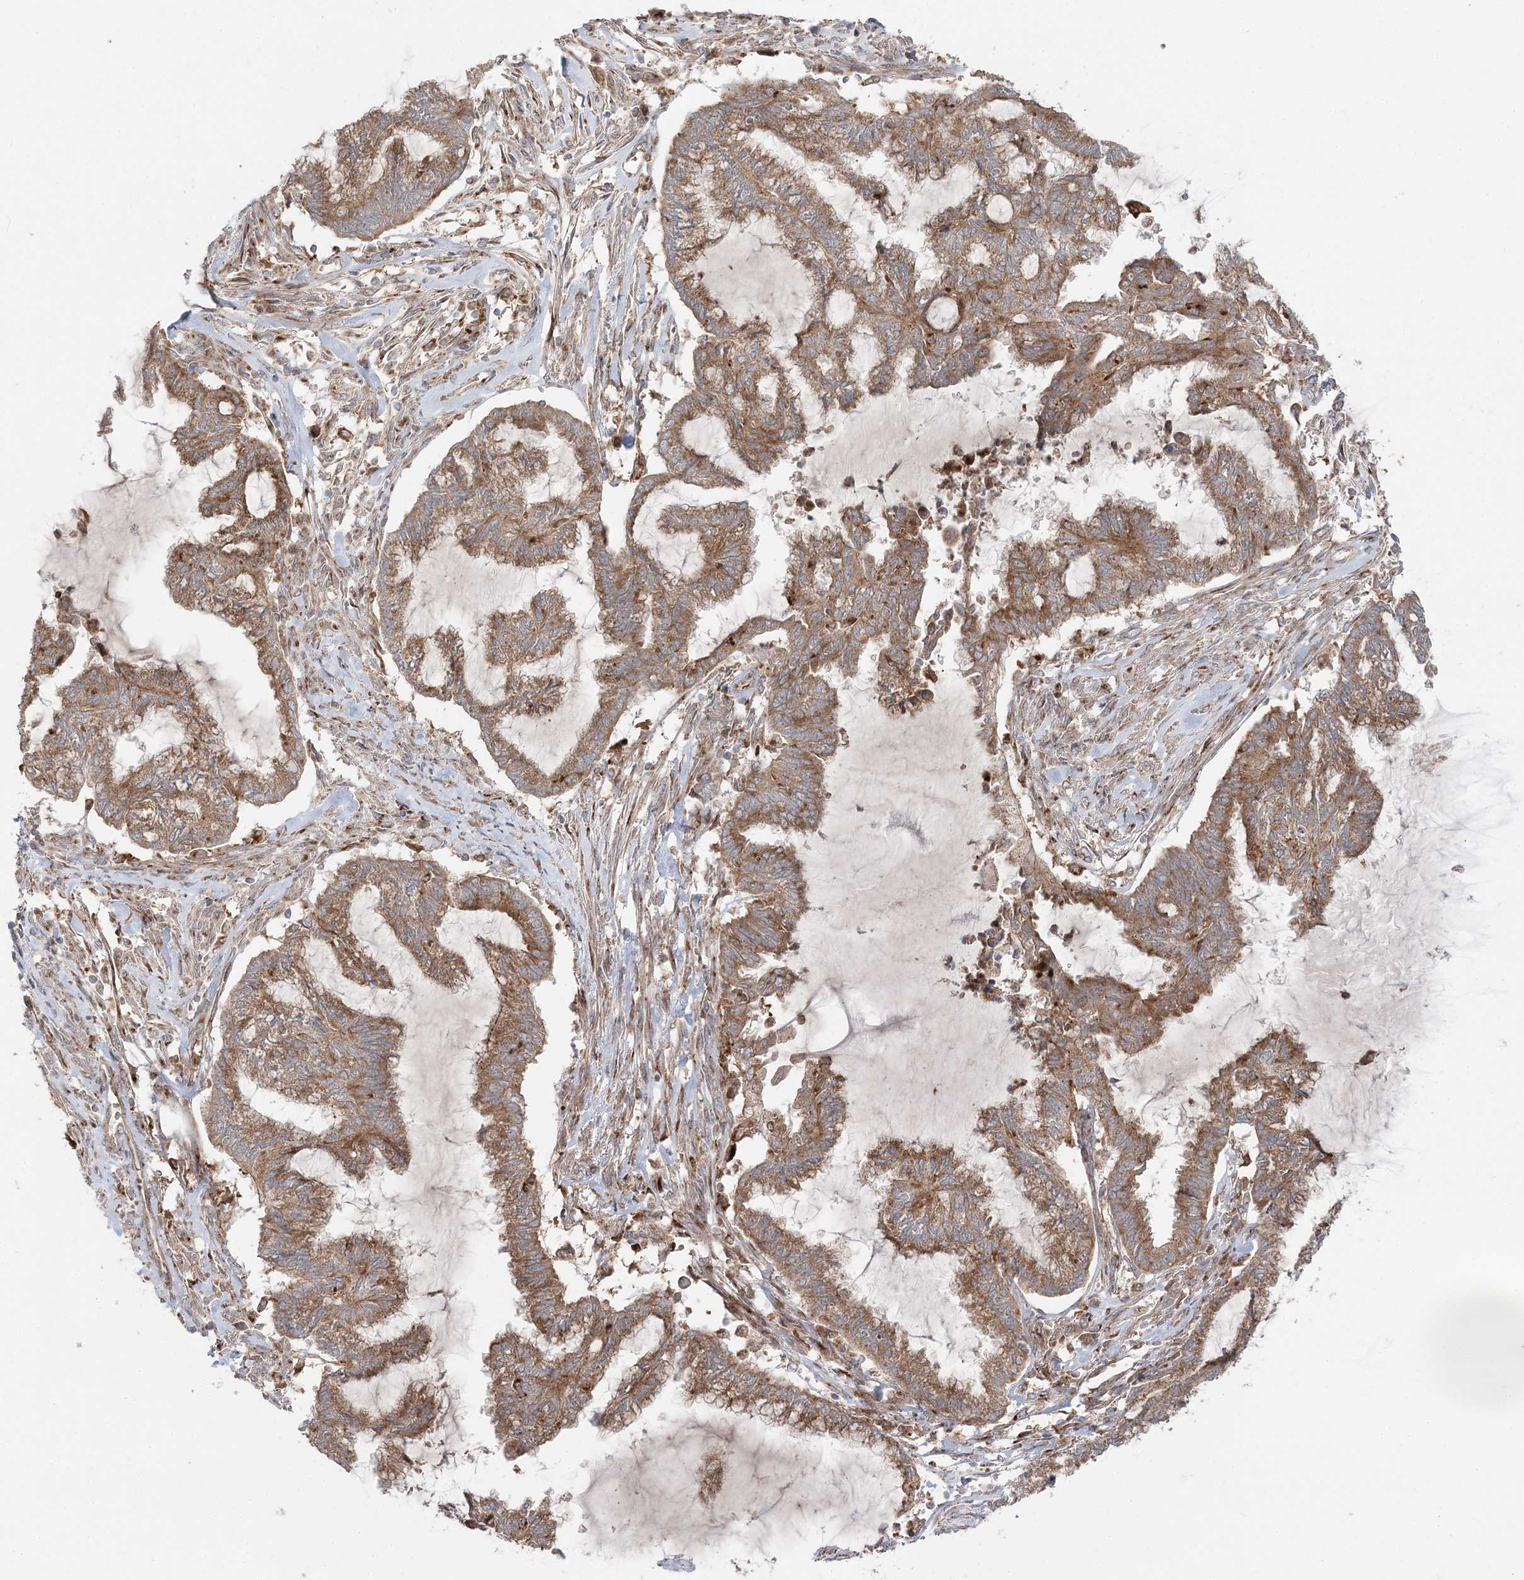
{"staining": {"intensity": "moderate", "quantity": ">75%", "location": "cytoplasmic/membranous"}, "tissue": "endometrial cancer", "cell_type": "Tumor cells", "image_type": "cancer", "snomed": [{"axis": "morphology", "description": "Adenocarcinoma, NOS"}, {"axis": "topography", "description": "Endometrium"}], "caption": "Immunohistochemical staining of endometrial cancer (adenocarcinoma) demonstrates medium levels of moderate cytoplasmic/membranous positivity in about >75% of tumor cells.", "gene": "ABCC3", "patient": {"sex": "female", "age": 86}}